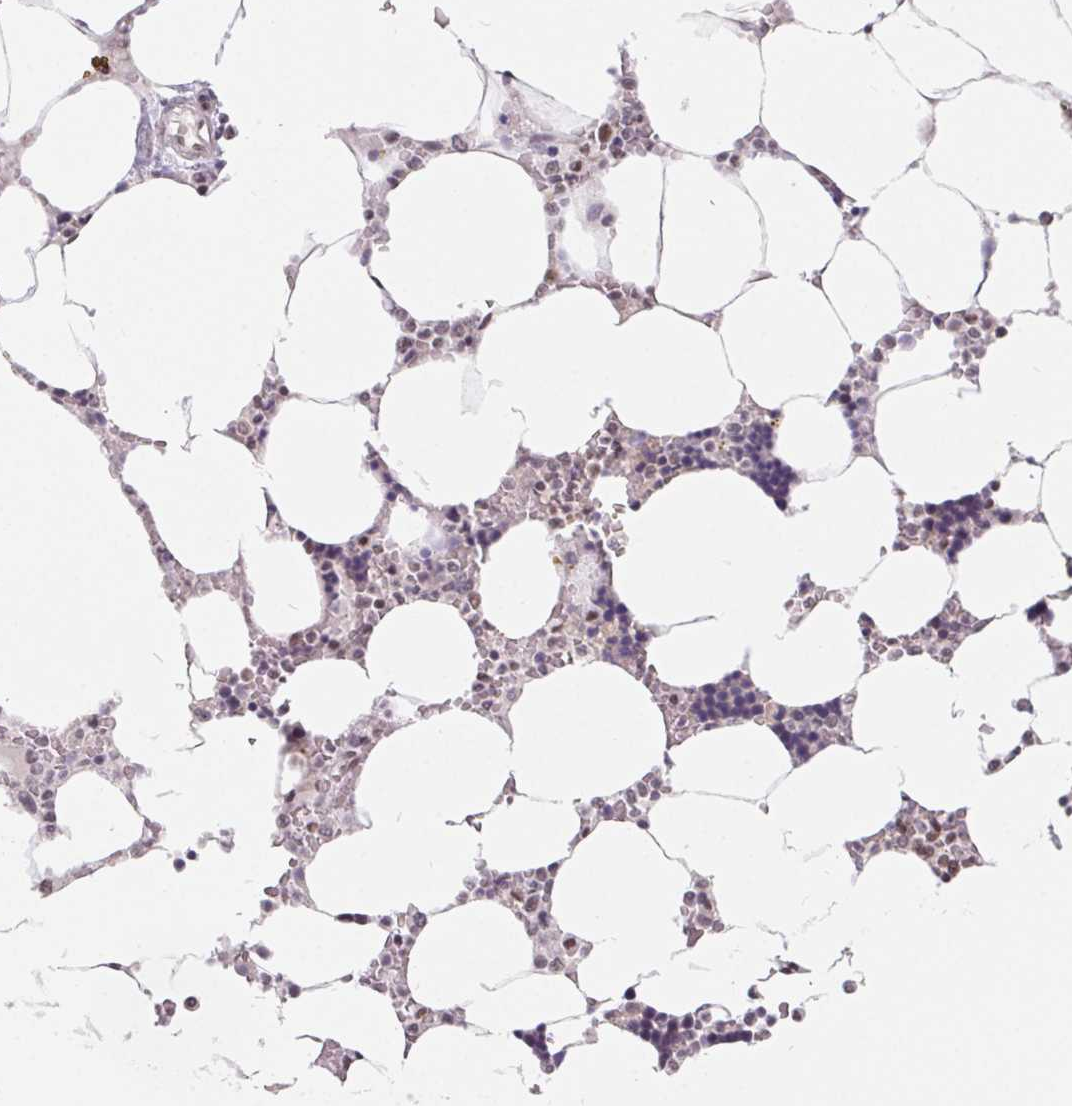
{"staining": {"intensity": "weak", "quantity": "<25%", "location": "nuclear"}, "tissue": "bone marrow", "cell_type": "Hematopoietic cells", "image_type": "normal", "snomed": [{"axis": "morphology", "description": "Normal tissue, NOS"}, {"axis": "topography", "description": "Bone marrow"}], "caption": "This is an IHC histopathology image of benign bone marrow. There is no staining in hematopoietic cells.", "gene": "TCERG1", "patient": {"sex": "male", "age": 64}}